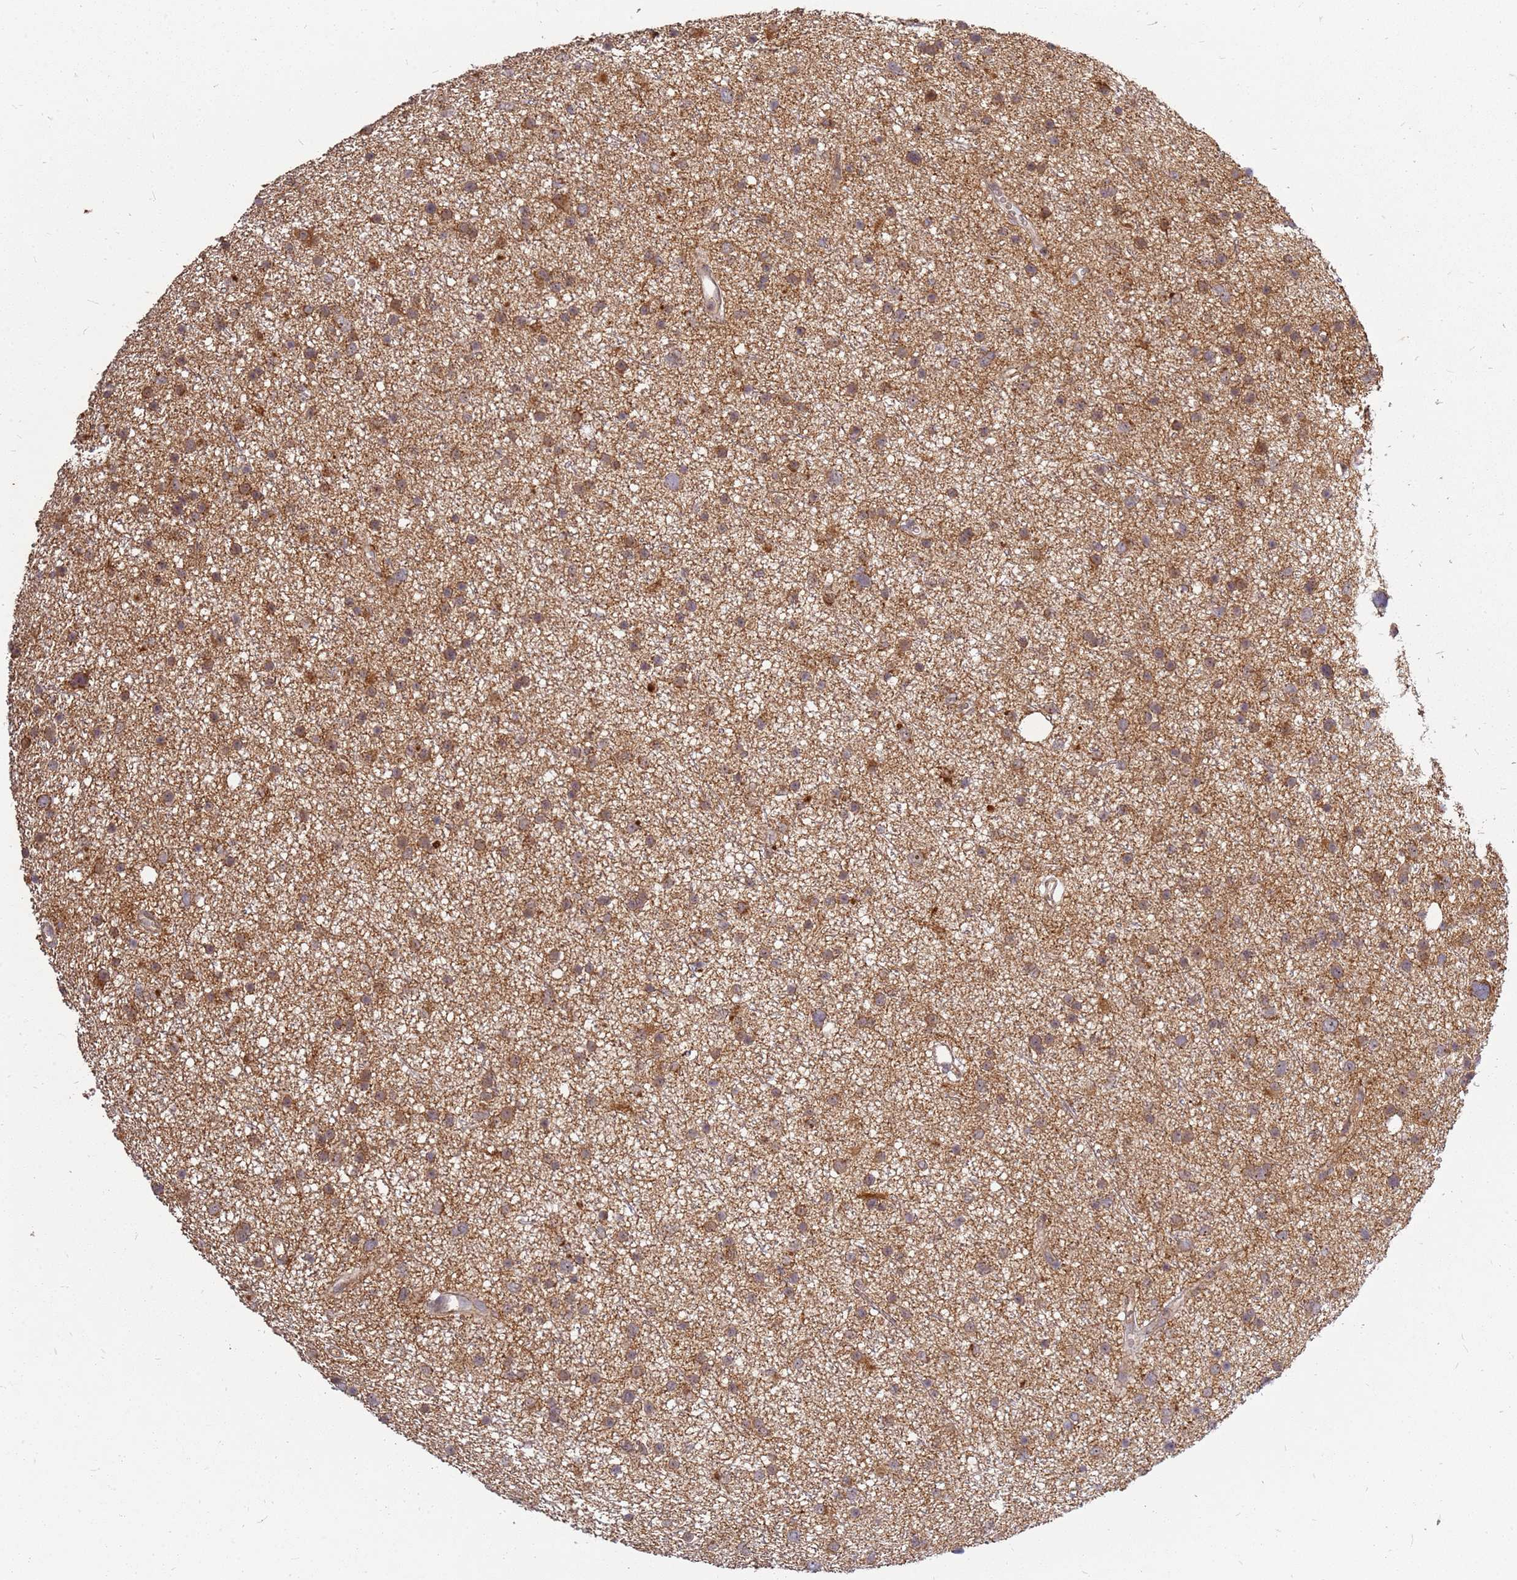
{"staining": {"intensity": "moderate", "quantity": ">75%", "location": "cytoplasmic/membranous"}, "tissue": "glioma", "cell_type": "Tumor cells", "image_type": "cancer", "snomed": [{"axis": "morphology", "description": "Glioma, malignant, Low grade"}, {"axis": "topography", "description": "Cerebral cortex"}], "caption": "Malignant glioma (low-grade) tissue exhibits moderate cytoplasmic/membranous positivity in about >75% of tumor cells", "gene": "CCDC159", "patient": {"sex": "female", "age": 39}}